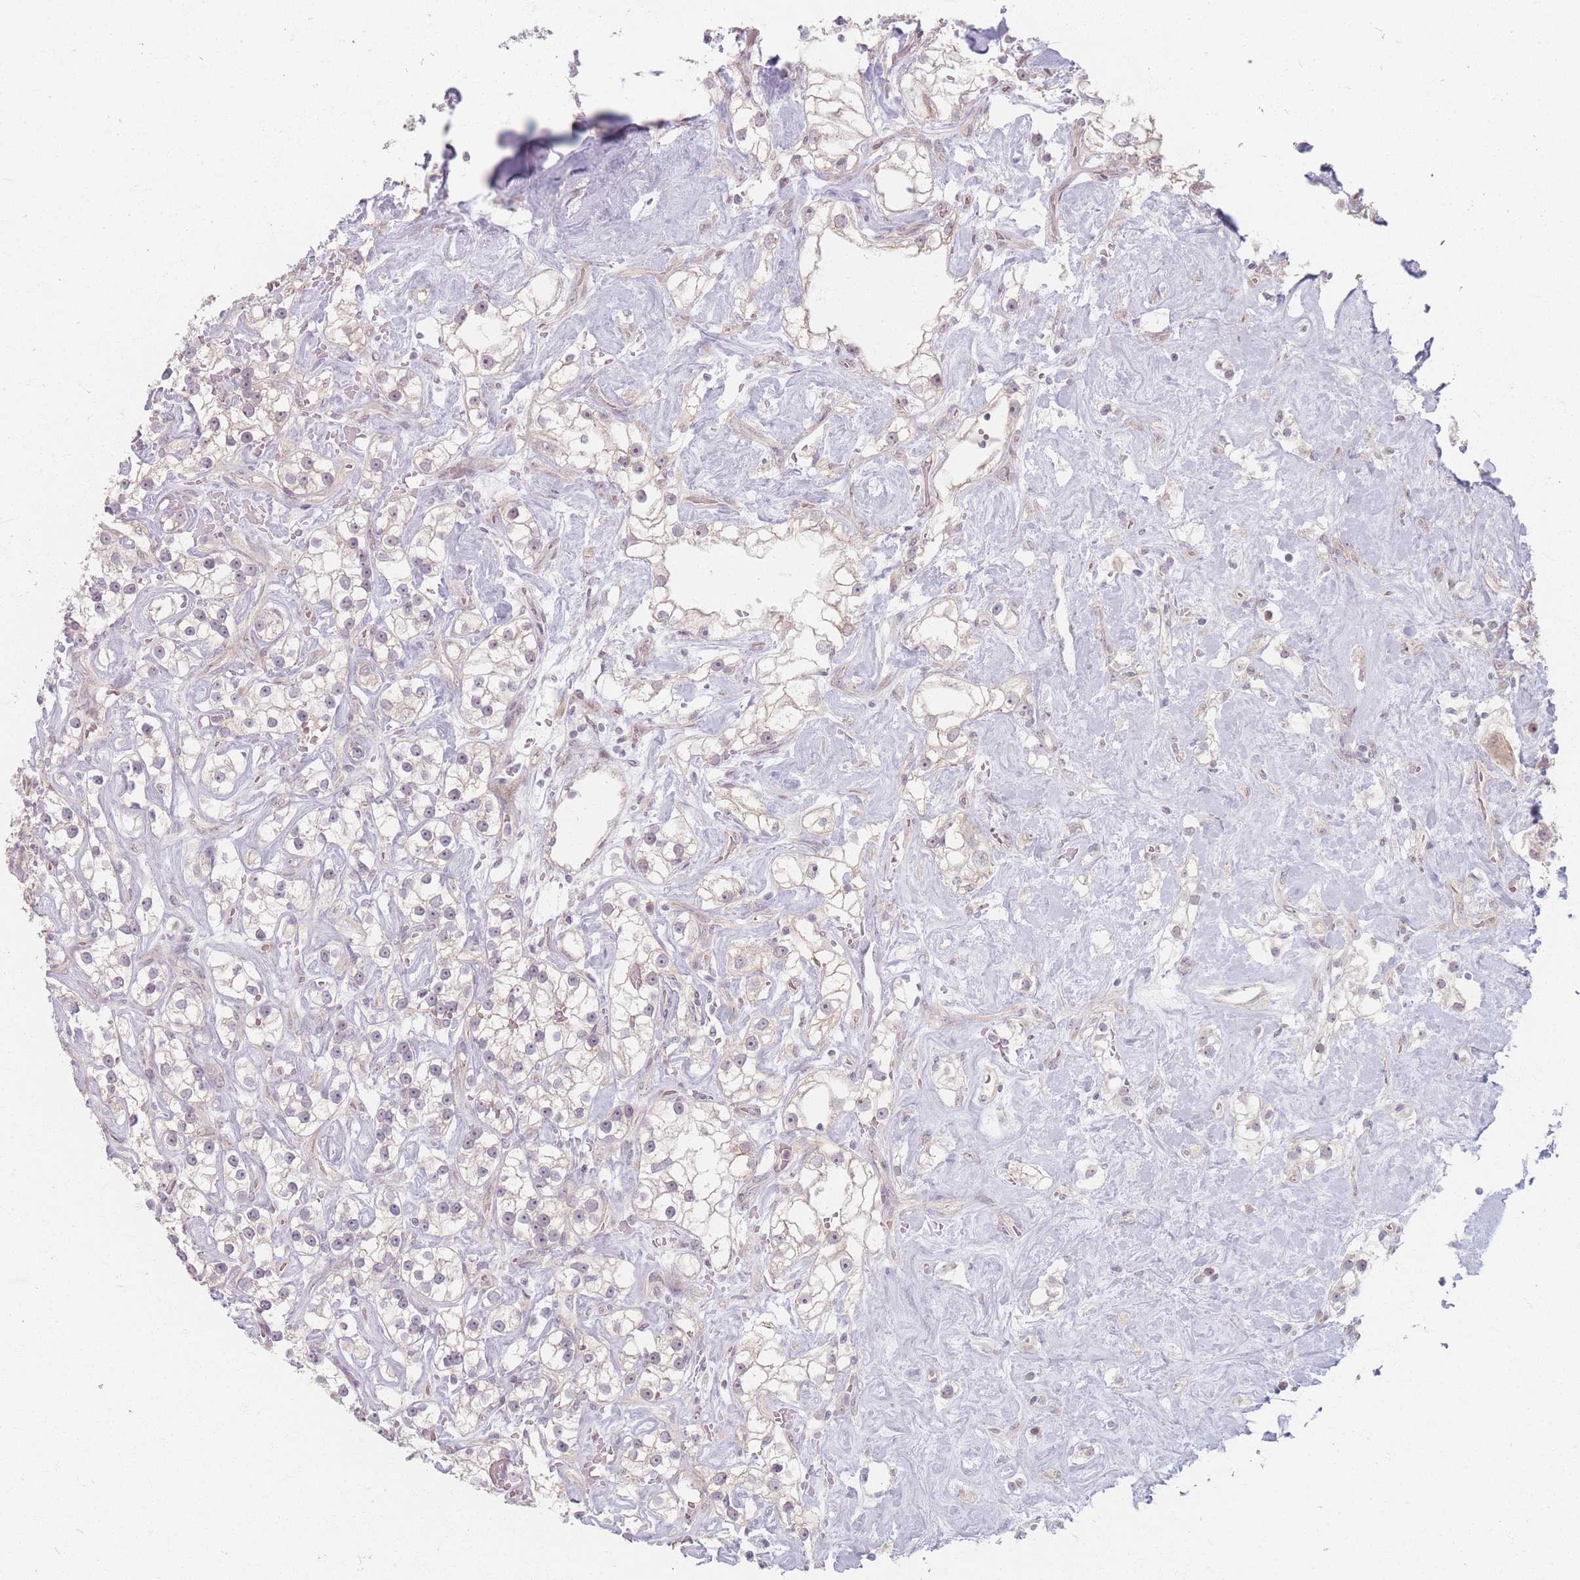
{"staining": {"intensity": "negative", "quantity": "none", "location": "none"}, "tissue": "renal cancer", "cell_type": "Tumor cells", "image_type": "cancer", "snomed": [{"axis": "morphology", "description": "Adenocarcinoma, NOS"}, {"axis": "topography", "description": "Kidney"}], "caption": "Image shows no significant protein staining in tumor cells of renal cancer.", "gene": "GABRA6", "patient": {"sex": "male", "age": 77}}